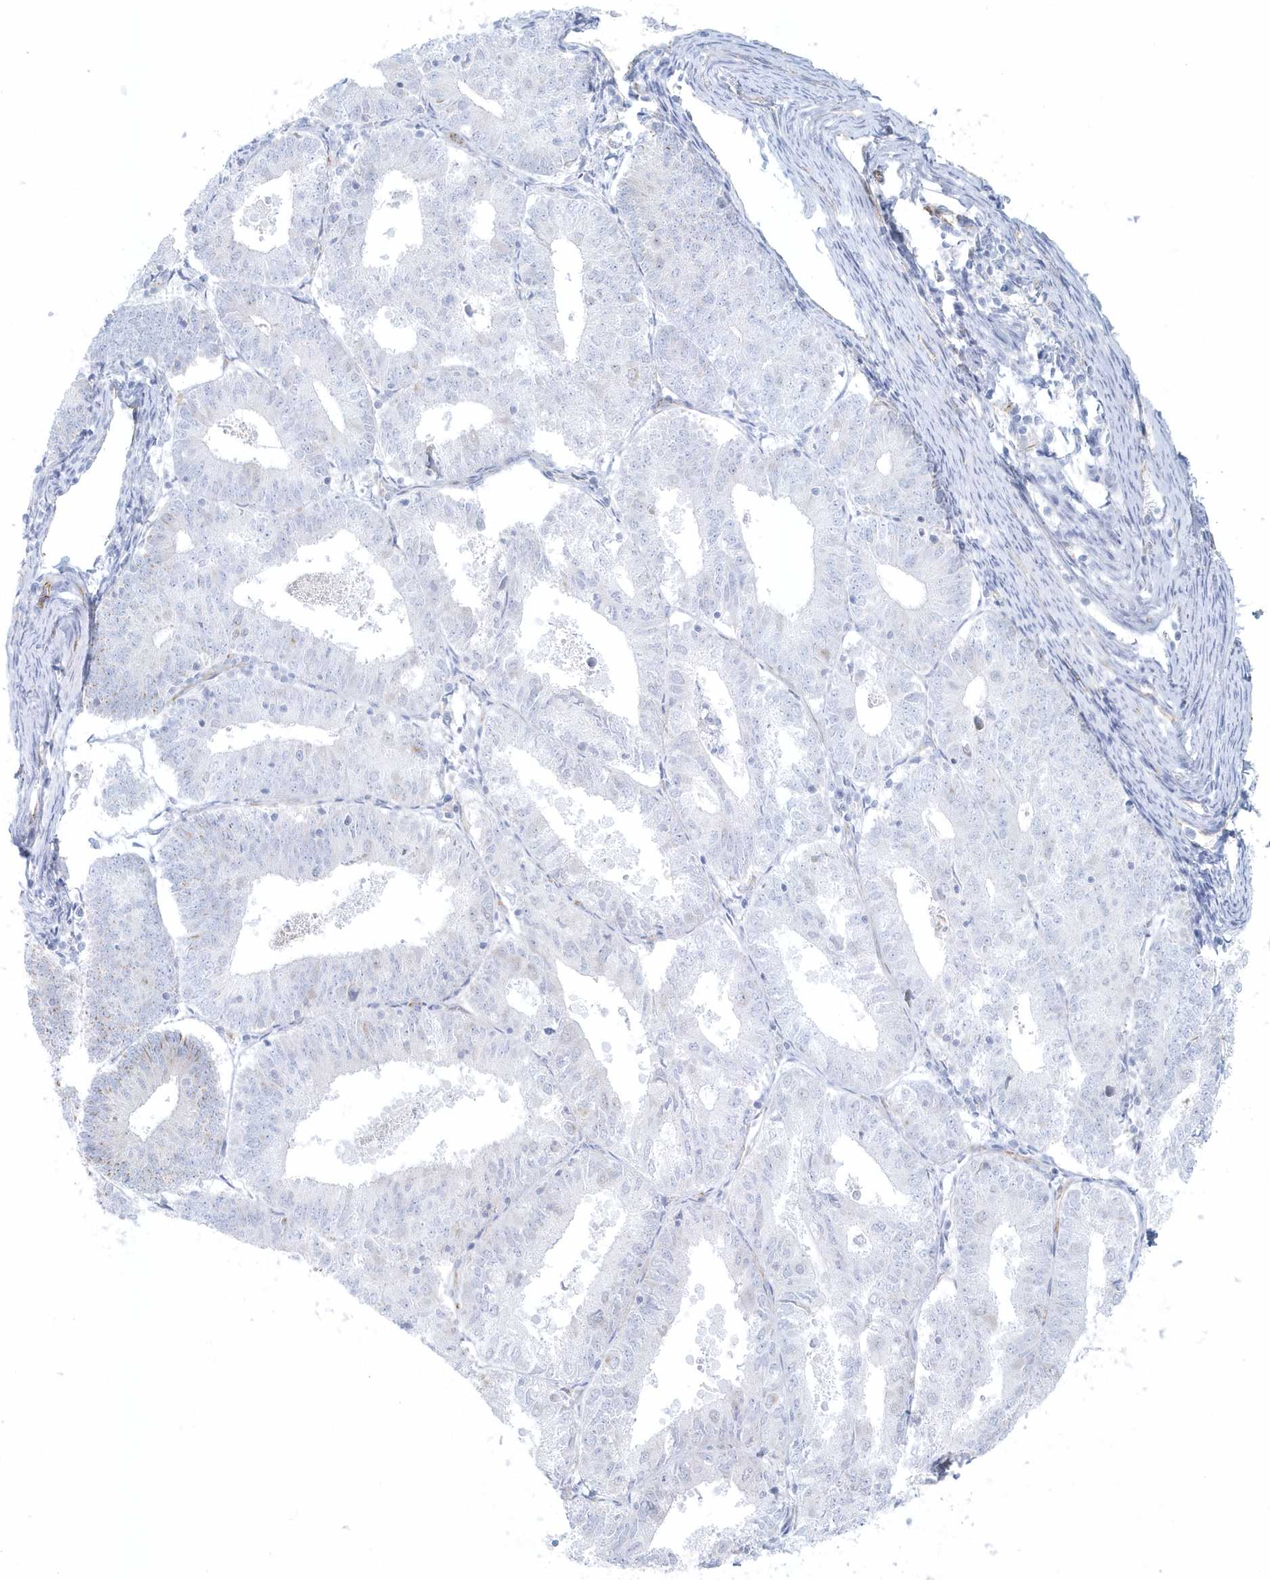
{"staining": {"intensity": "negative", "quantity": "none", "location": "none"}, "tissue": "endometrial cancer", "cell_type": "Tumor cells", "image_type": "cancer", "snomed": [{"axis": "morphology", "description": "Adenocarcinoma, NOS"}, {"axis": "topography", "description": "Endometrium"}], "caption": "High power microscopy photomicrograph of an immunohistochemistry (IHC) image of adenocarcinoma (endometrial), revealing no significant staining in tumor cells.", "gene": "GPR152", "patient": {"sex": "female", "age": 57}}